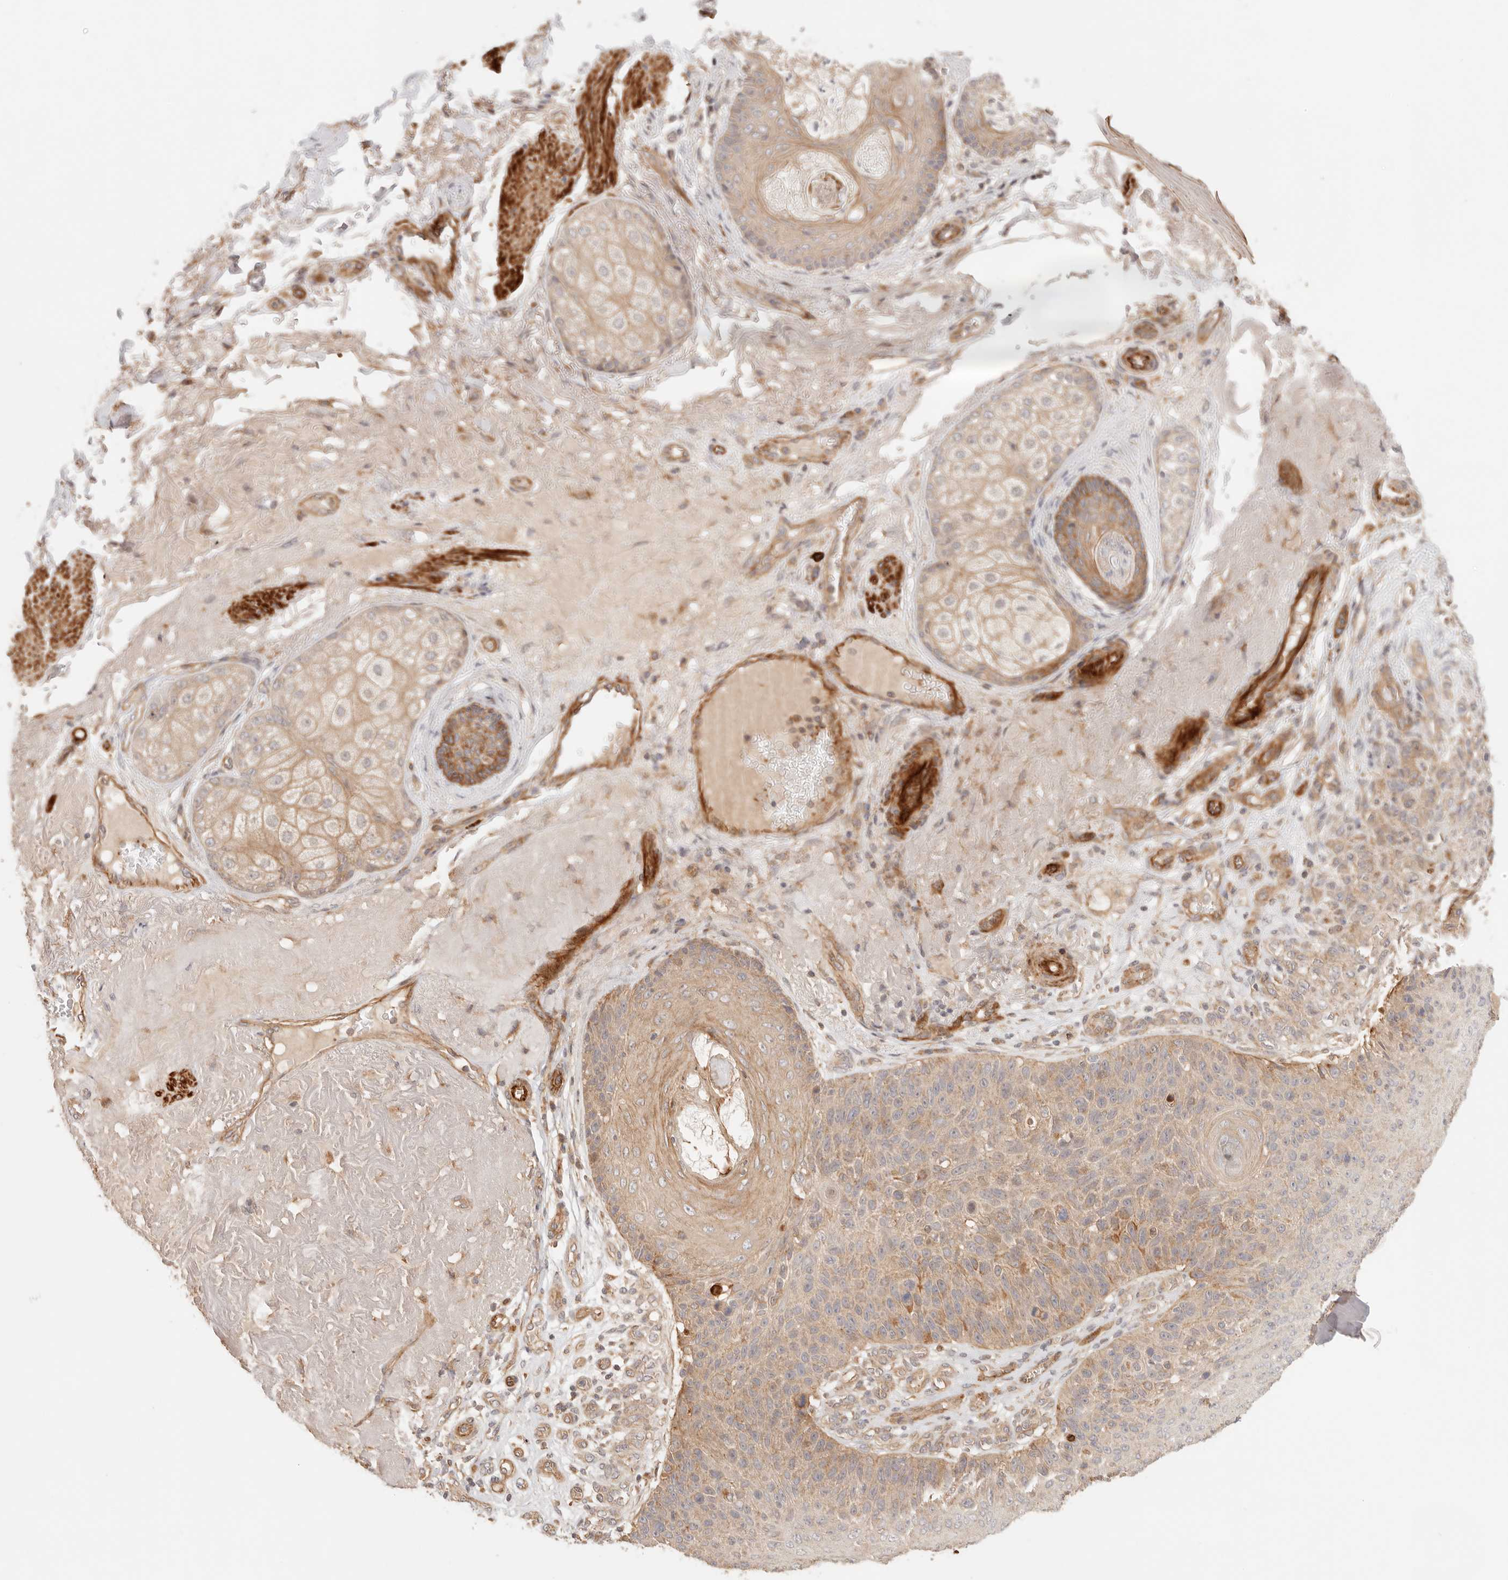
{"staining": {"intensity": "moderate", "quantity": ">75%", "location": "cytoplasmic/membranous"}, "tissue": "skin cancer", "cell_type": "Tumor cells", "image_type": "cancer", "snomed": [{"axis": "morphology", "description": "Squamous cell carcinoma, NOS"}, {"axis": "topography", "description": "Skin"}], "caption": "Human skin cancer stained with a brown dye demonstrates moderate cytoplasmic/membranous positive staining in about >75% of tumor cells.", "gene": "IL1R2", "patient": {"sex": "female", "age": 88}}